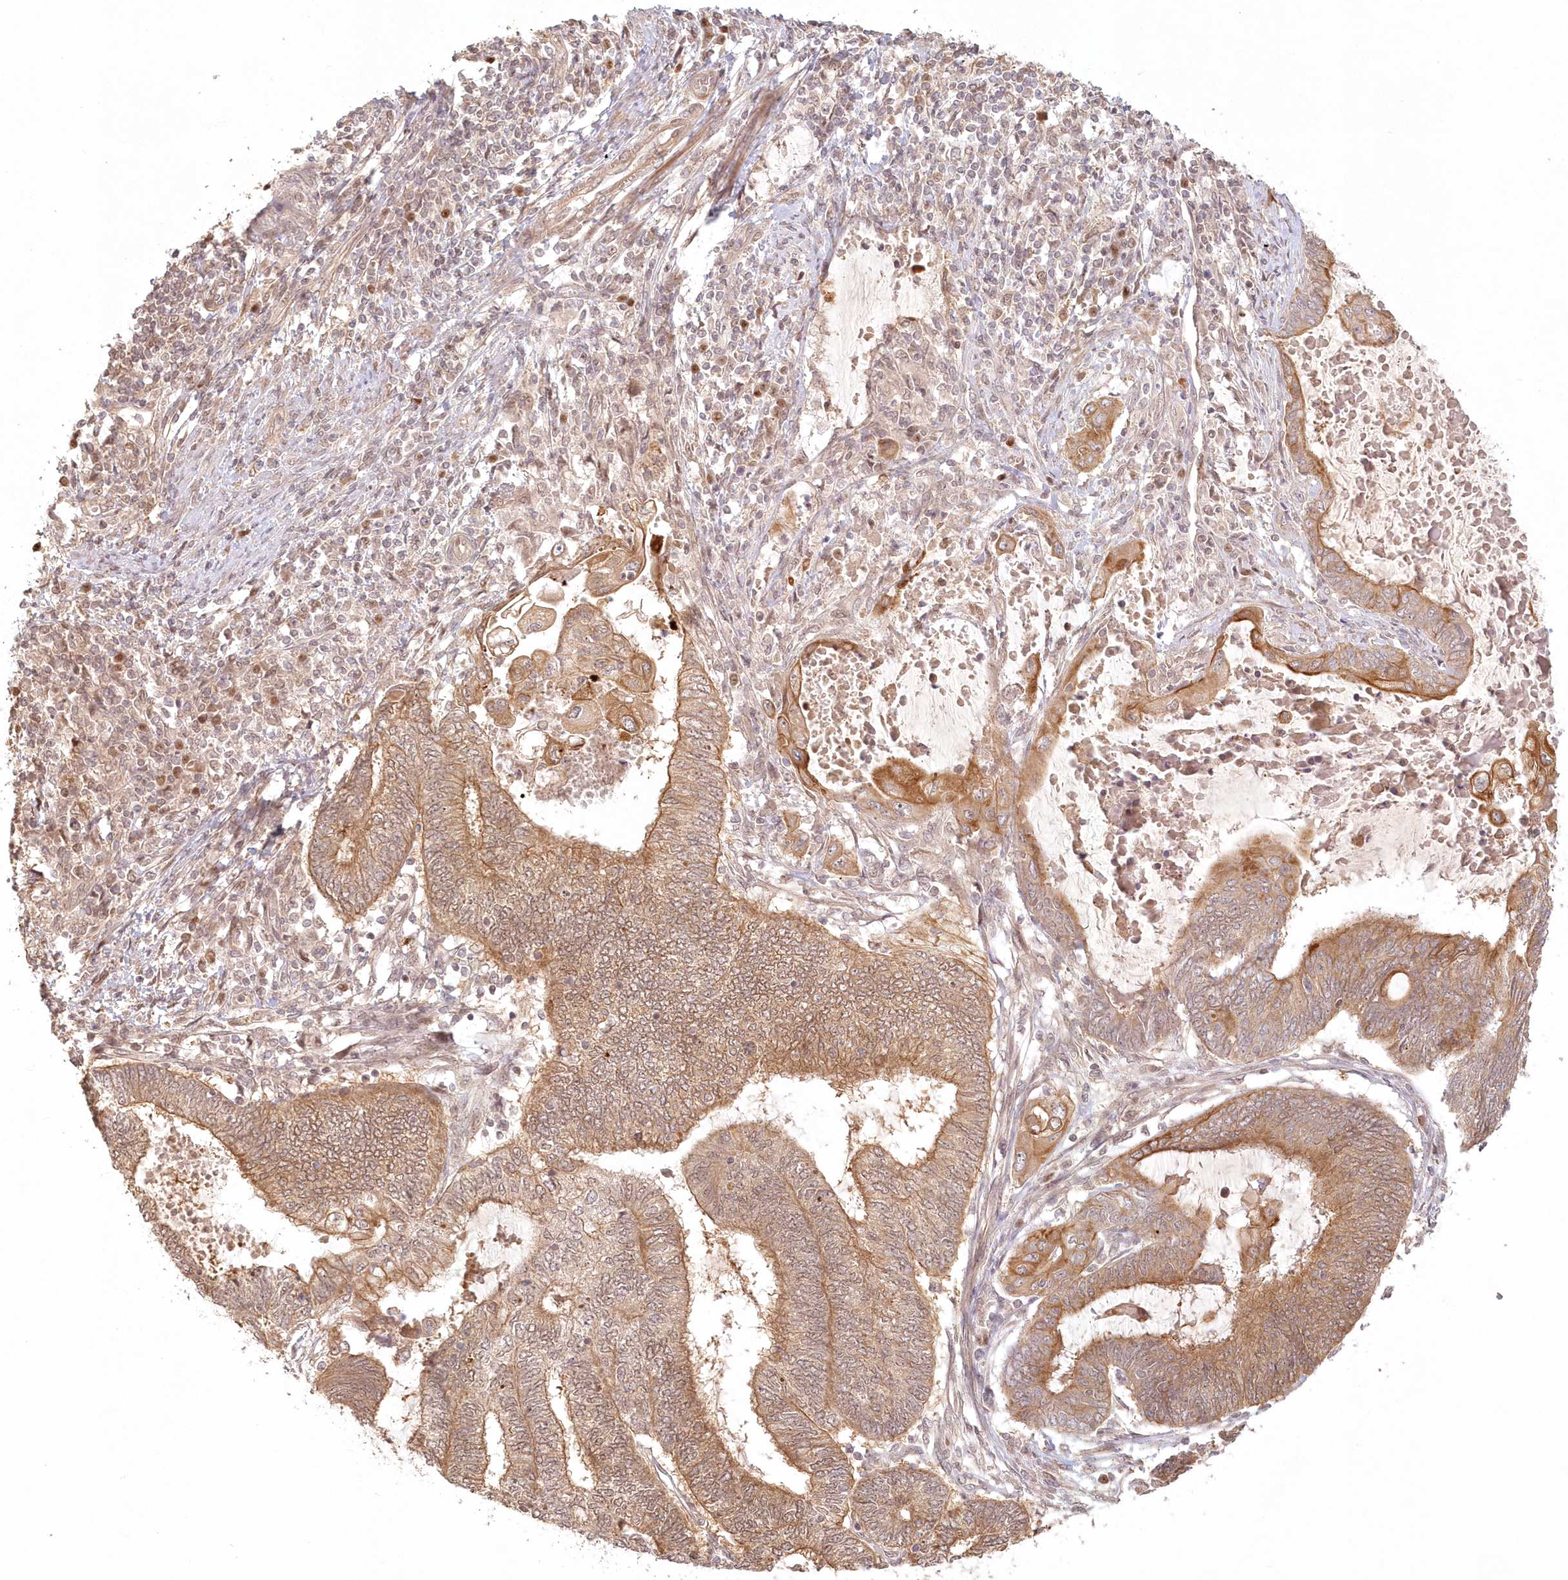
{"staining": {"intensity": "moderate", "quantity": "25%-75%", "location": "cytoplasmic/membranous"}, "tissue": "endometrial cancer", "cell_type": "Tumor cells", "image_type": "cancer", "snomed": [{"axis": "morphology", "description": "Adenocarcinoma, NOS"}, {"axis": "topography", "description": "Uterus"}, {"axis": "topography", "description": "Endometrium"}], "caption": "A high-resolution image shows immunohistochemistry (IHC) staining of endometrial cancer, which shows moderate cytoplasmic/membranous staining in approximately 25%-75% of tumor cells. (Stains: DAB (3,3'-diaminobenzidine) in brown, nuclei in blue, Microscopy: brightfield microscopy at high magnification).", "gene": "KIAA0232", "patient": {"sex": "female", "age": 70}}